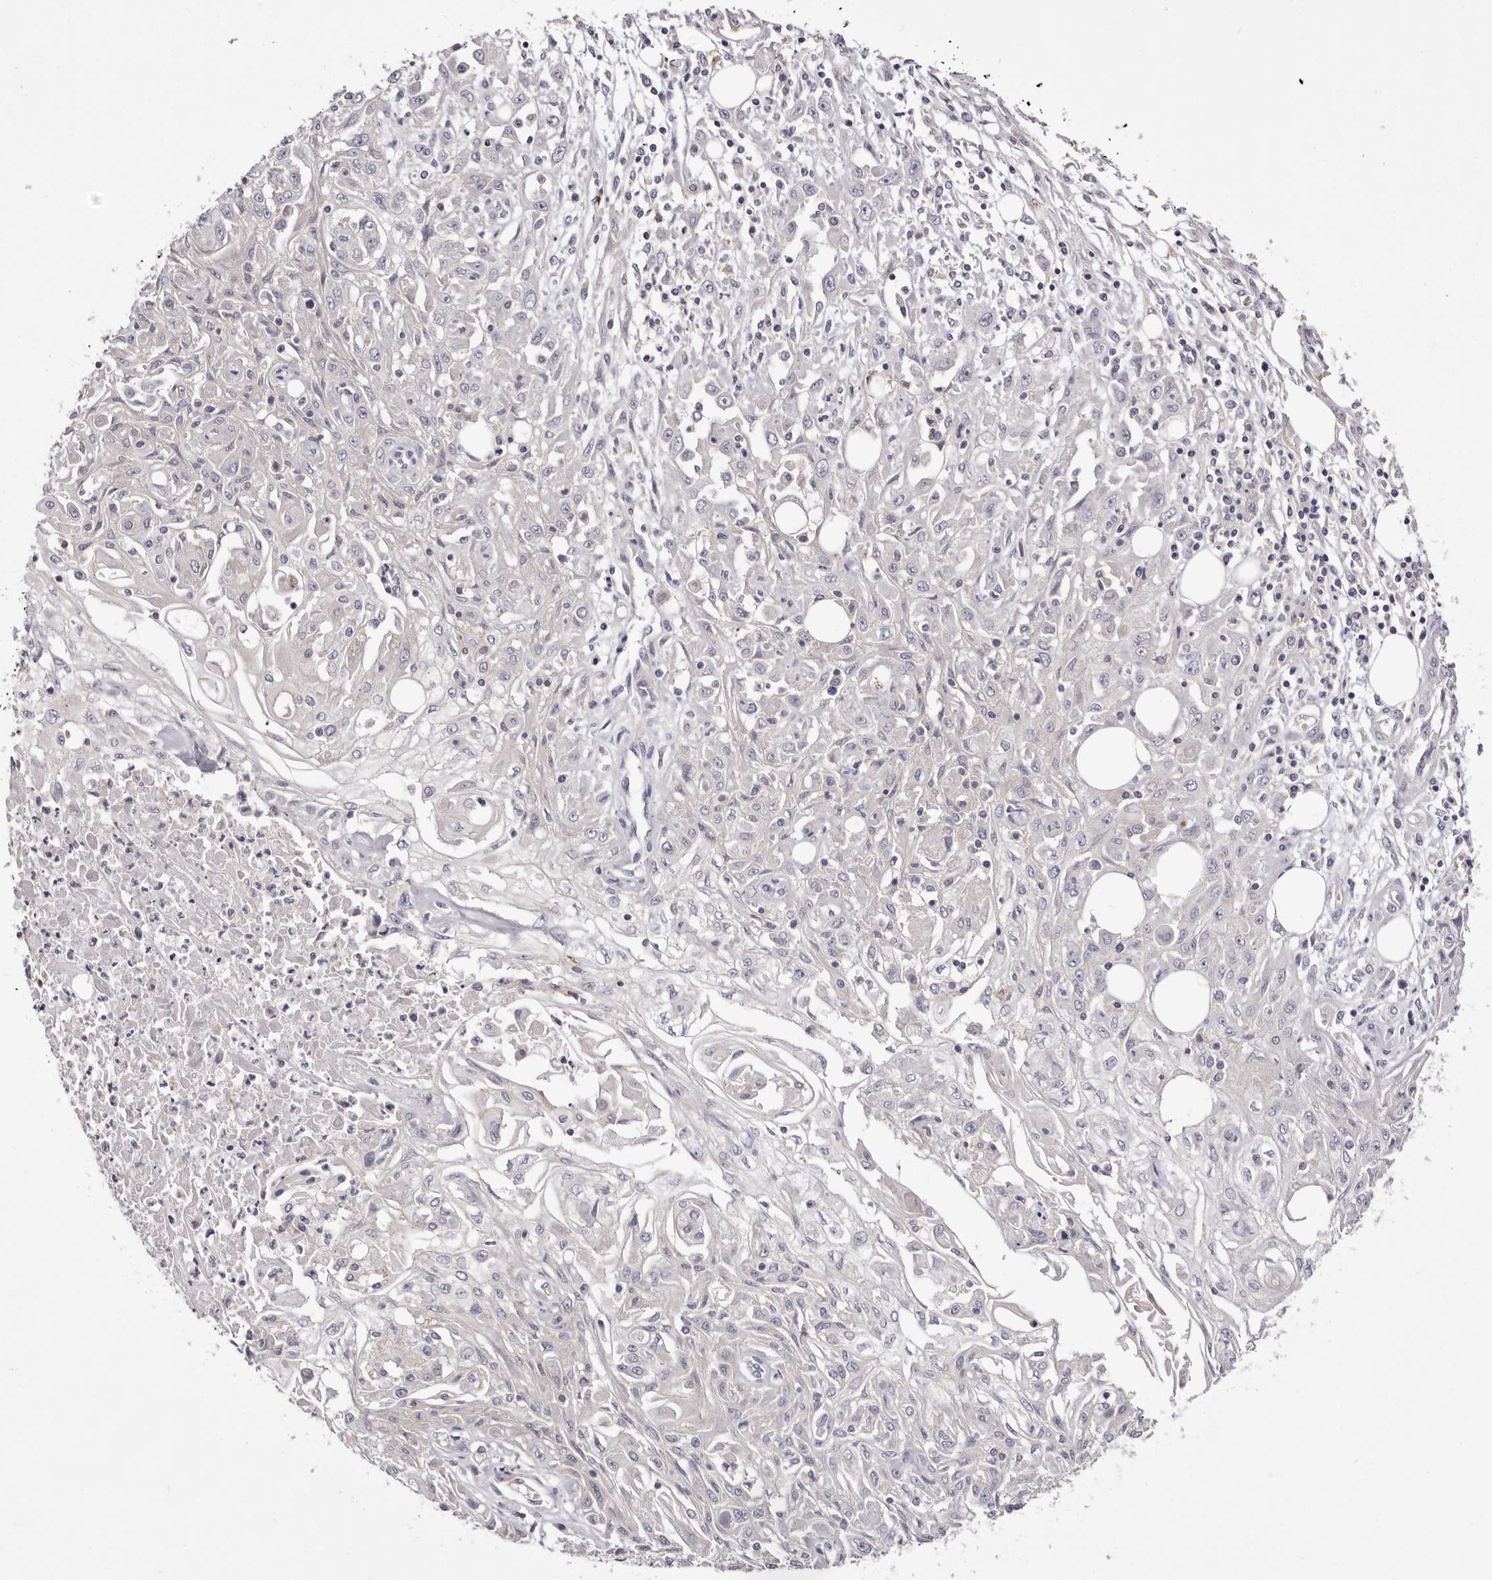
{"staining": {"intensity": "negative", "quantity": "none", "location": "none"}, "tissue": "skin cancer", "cell_type": "Tumor cells", "image_type": "cancer", "snomed": [{"axis": "morphology", "description": "Squamous cell carcinoma, NOS"}, {"axis": "morphology", "description": "Squamous cell carcinoma, metastatic, NOS"}, {"axis": "topography", "description": "Skin"}, {"axis": "topography", "description": "Lymph node"}], "caption": "Immunohistochemistry of human skin cancer (squamous cell carcinoma) shows no staining in tumor cells. (Brightfield microscopy of DAB (3,3'-diaminobenzidine) immunohistochemistry at high magnification).", "gene": "S1PR5", "patient": {"sex": "male", "age": 75}}